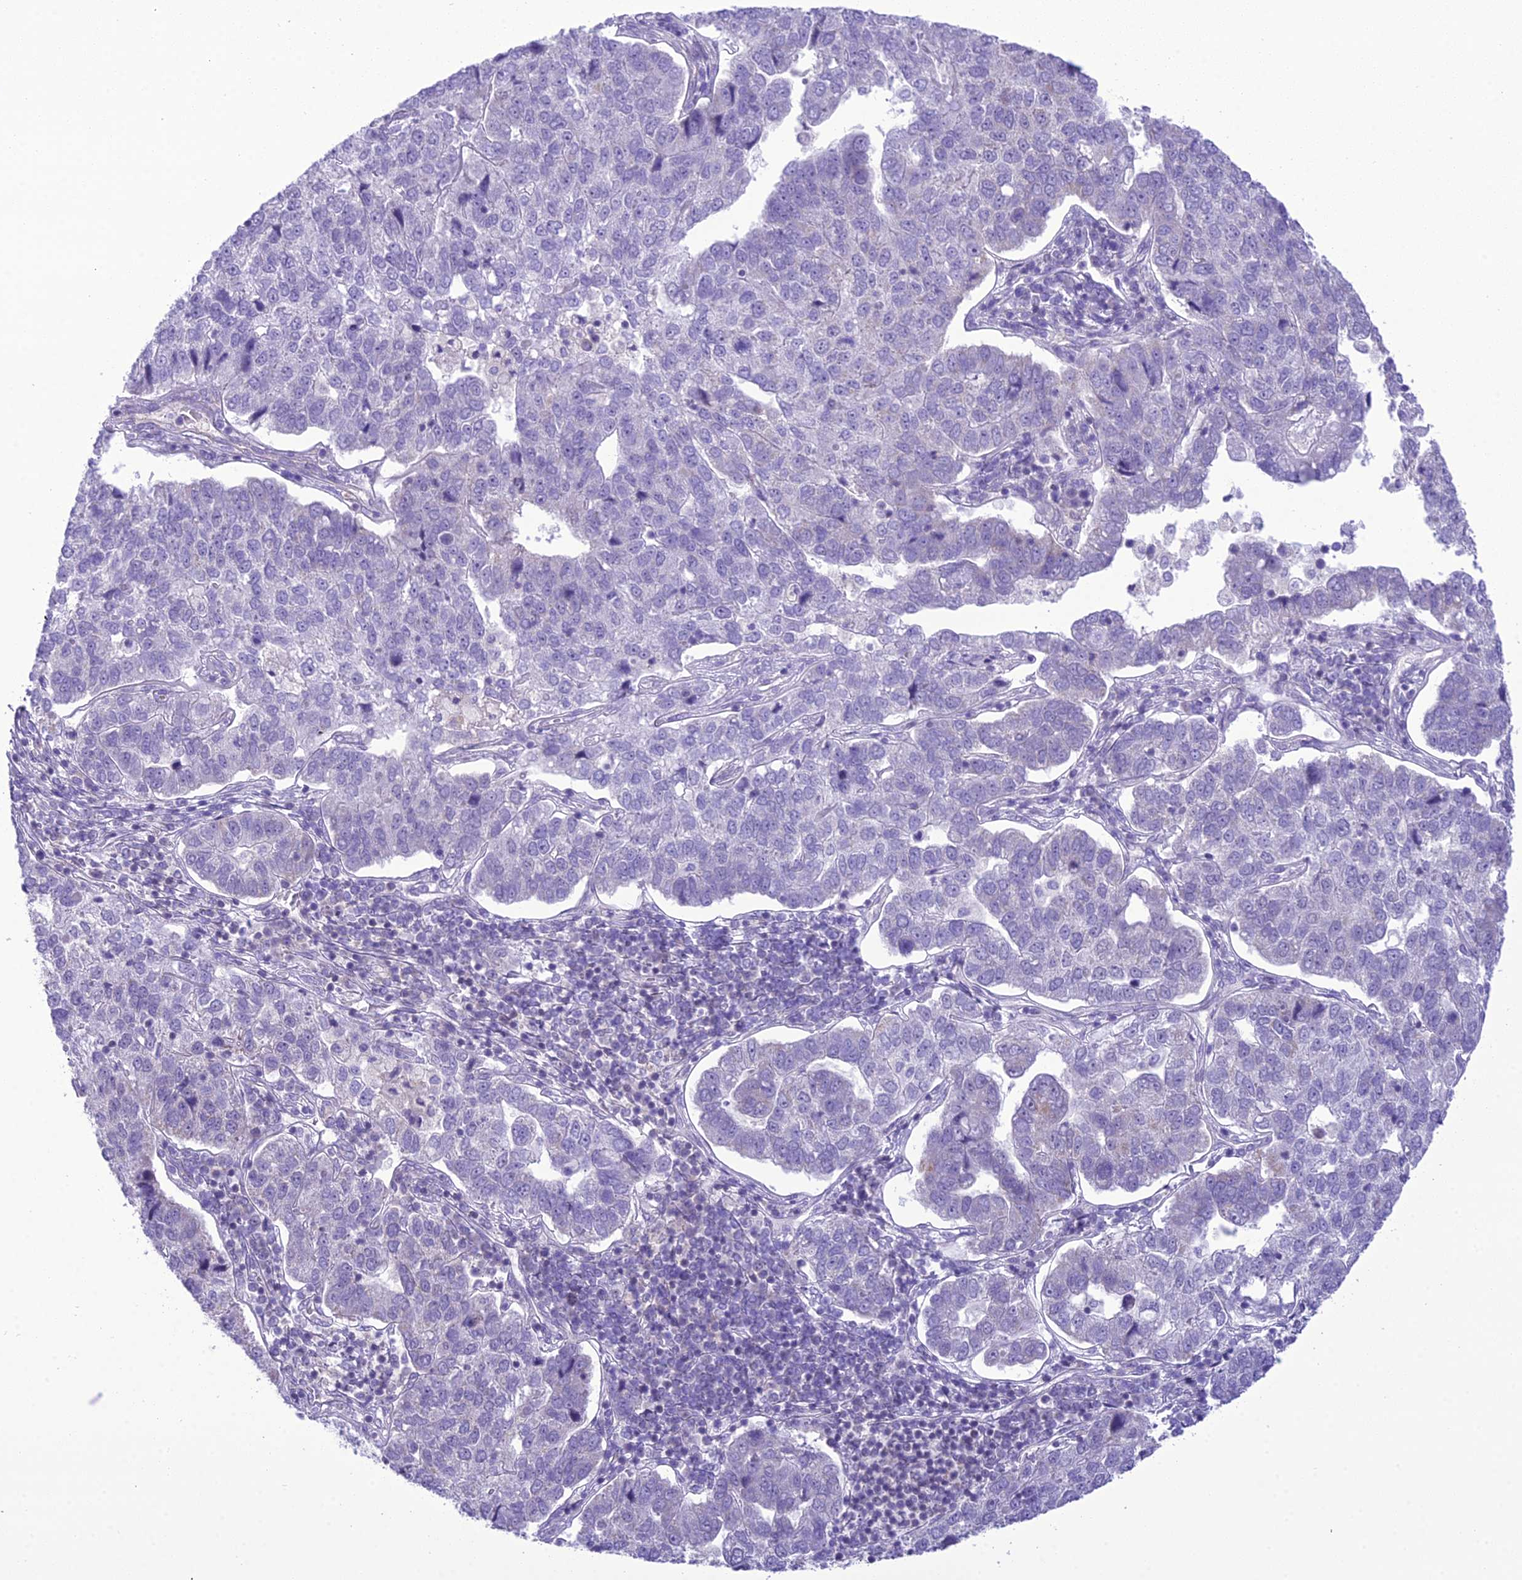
{"staining": {"intensity": "negative", "quantity": "none", "location": "none"}, "tissue": "pancreatic cancer", "cell_type": "Tumor cells", "image_type": "cancer", "snomed": [{"axis": "morphology", "description": "Adenocarcinoma, NOS"}, {"axis": "topography", "description": "Pancreas"}], "caption": "Tumor cells are negative for brown protein staining in adenocarcinoma (pancreatic).", "gene": "B9D2", "patient": {"sex": "female", "age": 61}}